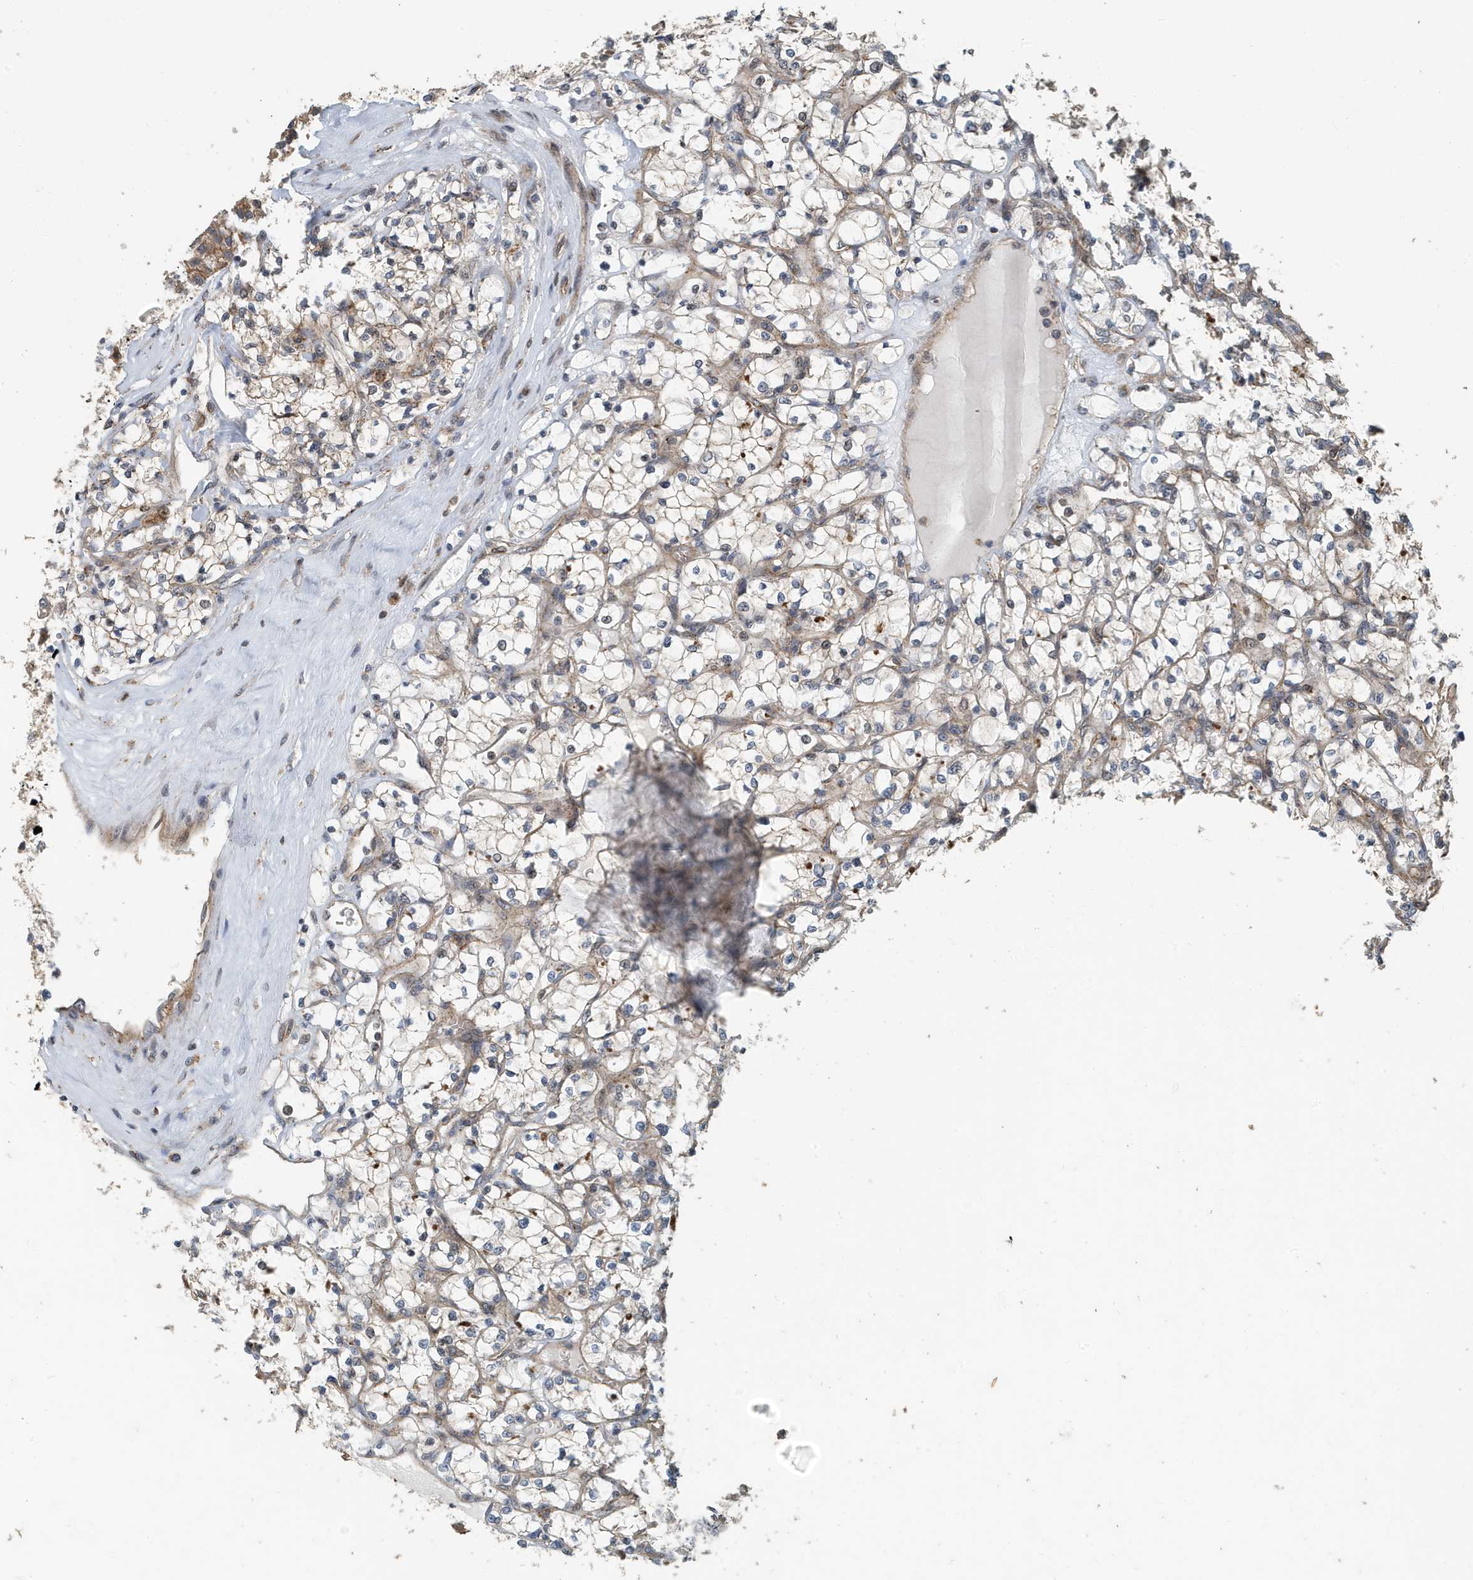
{"staining": {"intensity": "weak", "quantity": ">75%", "location": "cytoplasmic/membranous"}, "tissue": "renal cancer", "cell_type": "Tumor cells", "image_type": "cancer", "snomed": [{"axis": "morphology", "description": "Adenocarcinoma, NOS"}, {"axis": "topography", "description": "Kidney"}], "caption": "IHC micrograph of human renal cancer (adenocarcinoma) stained for a protein (brown), which shows low levels of weak cytoplasmic/membranous expression in approximately >75% of tumor cells.", "gene": "KIF15", "patient": {"sex": "female", "age": 69}}